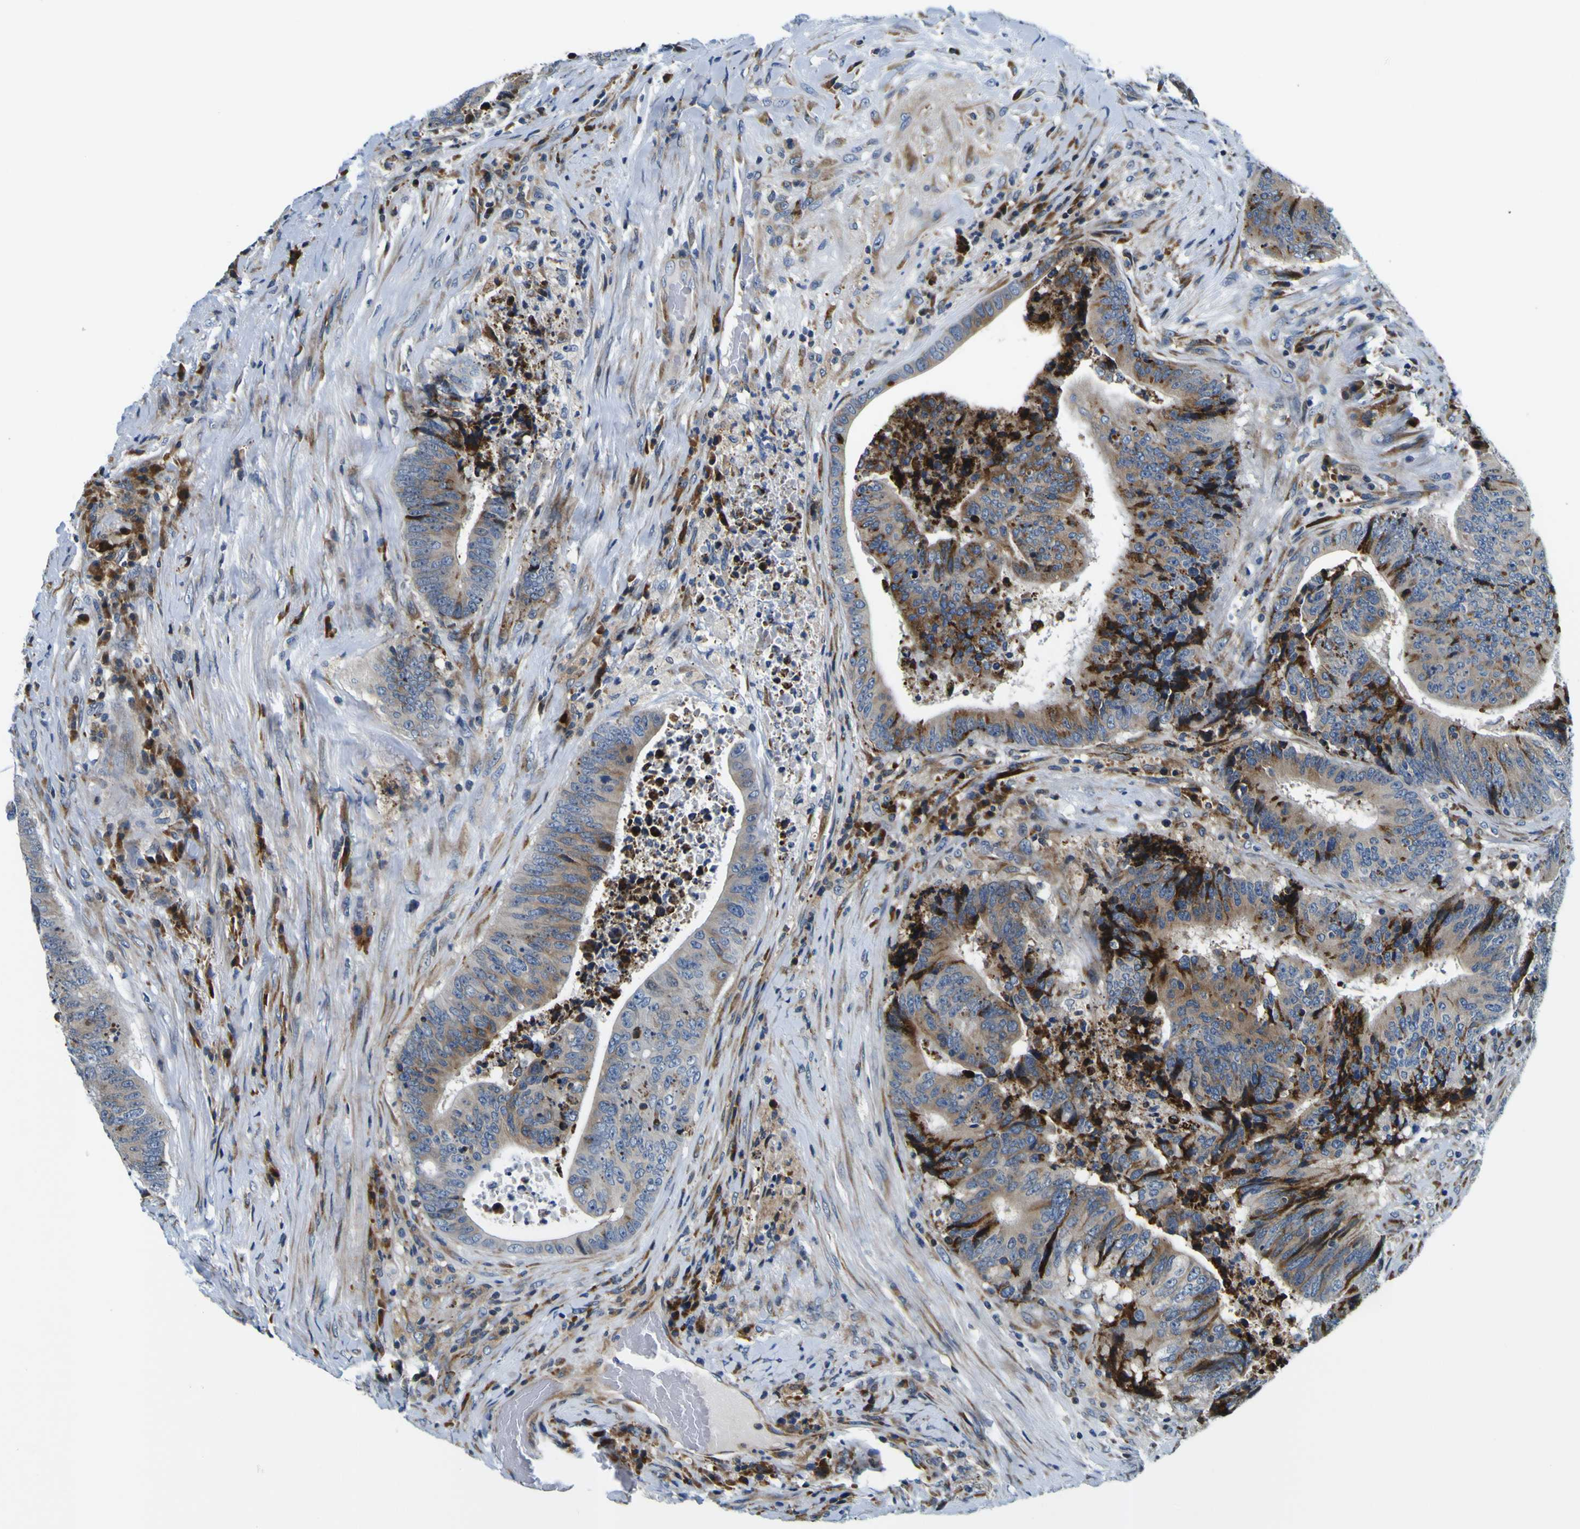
{"staining": {"intensity": "moderate", "quantity": "25%-75%", "location": "cytoplasmic/membranous"}, "tissue": "colorectal cancer", "cell_type": "Tumor cells", "image_type": "cancer", "snomed": [{"axis": "morphology", "description": "Adenocarcinoma, NOS"}, {"axis": "topography", "description": "Rectum"}], "caption": "This is a histology image of IHC staining of colorectal adenocarcinoma, which shows moderate staining in the cytoplasmic/membranous of tumor cells.", "gene": "NLRP3", "patient": {"sex": "male", "age": 72}}